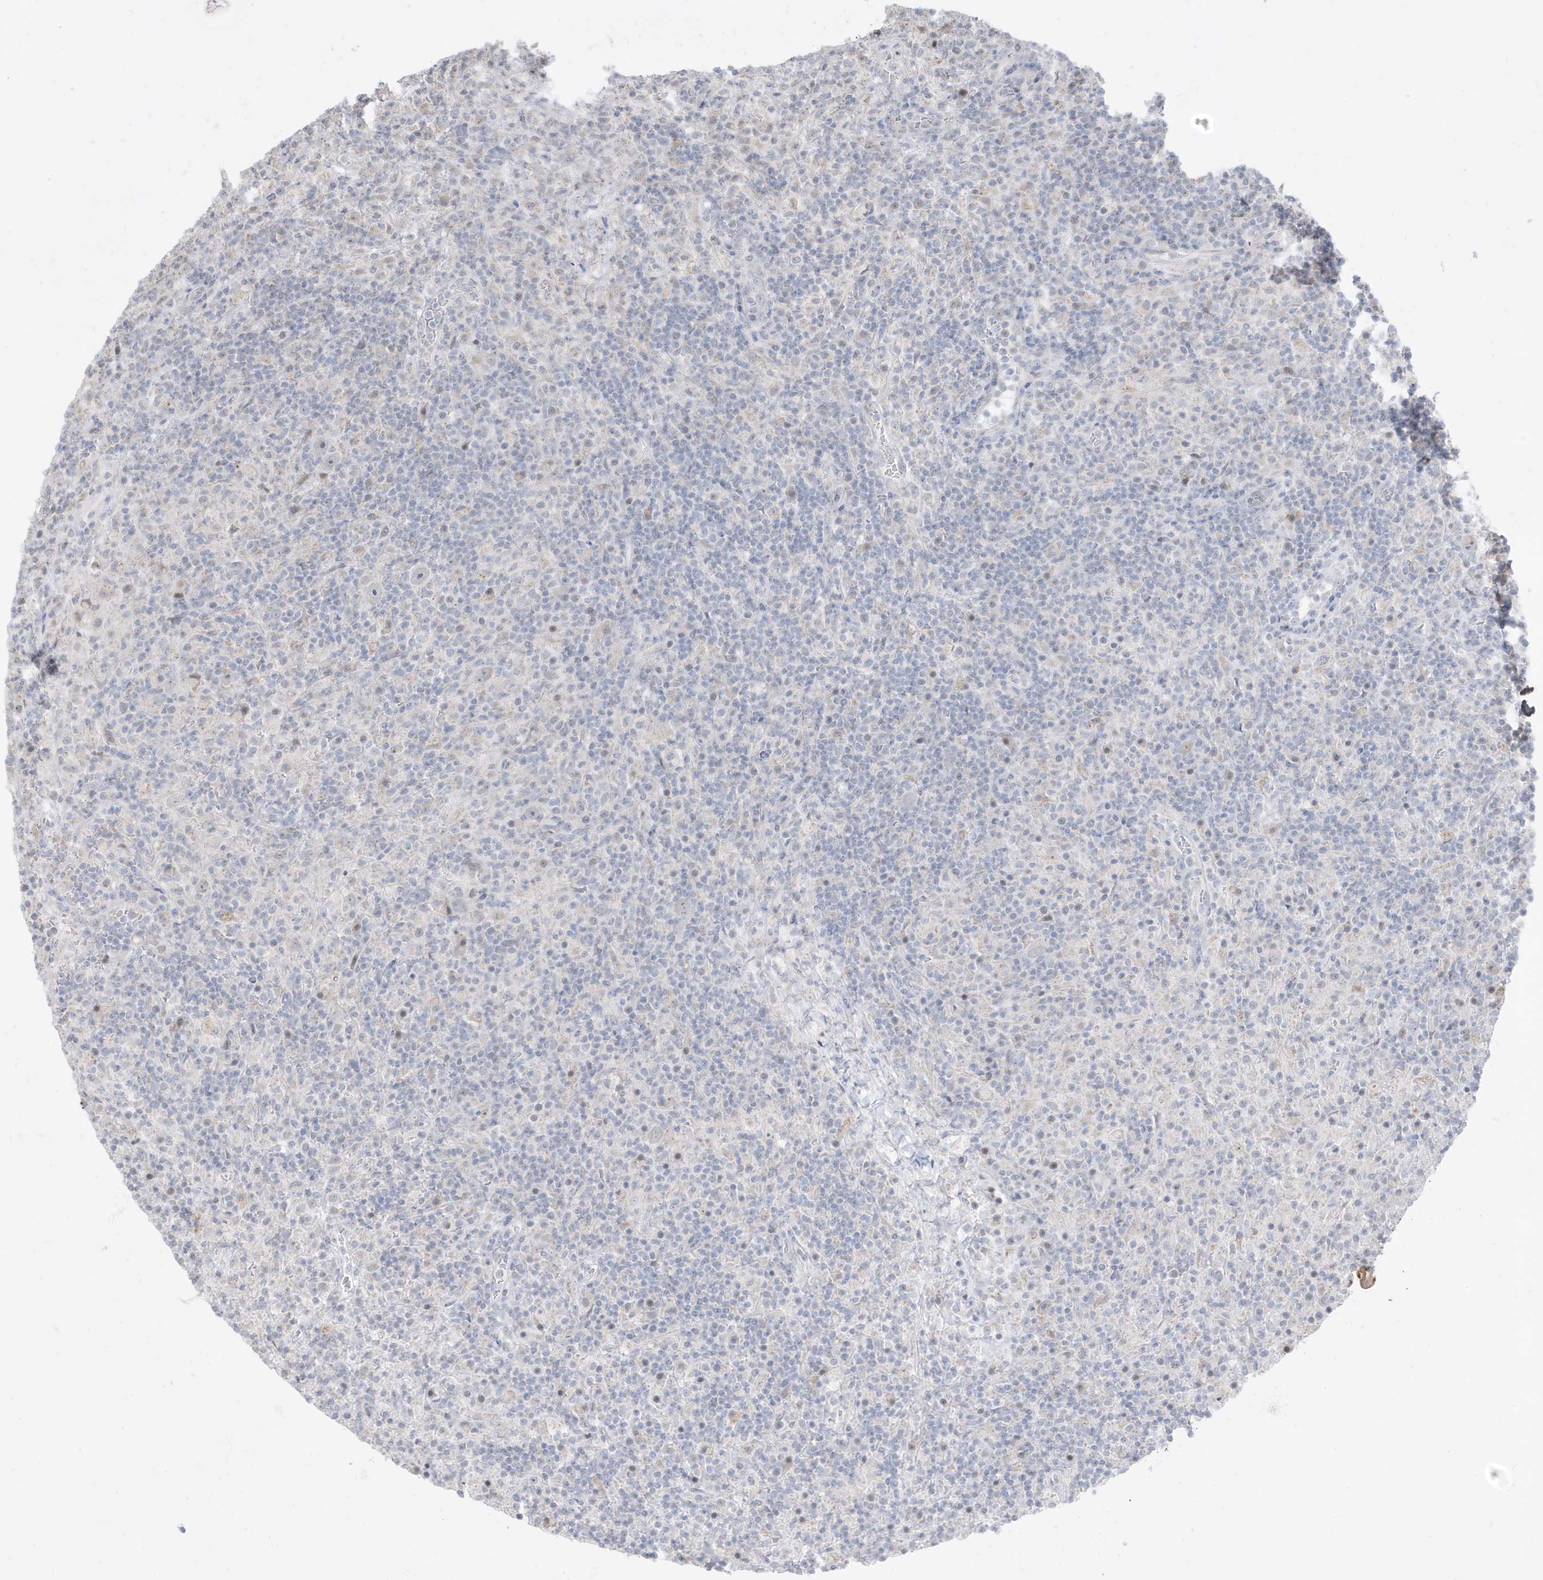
{"staining": {"intensity": "negative", "quantity": "none", "location": "none"}, "tissue": "lymphoma", "cell_type": "Tumor cells", "image_type": "cancer", "snomed": [{"axis": "morphology", "description": "Hodgkin's disease, NOS"}, {"axis": "topography", "description": "Lymph node"}], "caption": "The histopathology image reveals no significant expression in tumor cells of lymphoma. (DAB (3,3'-diaminobenzidine) immunohistochemistry visualized using brightfield microscopy, high magnification).", "gene": "FNDC1", "patient": {"sex": "male", "age": 70}}